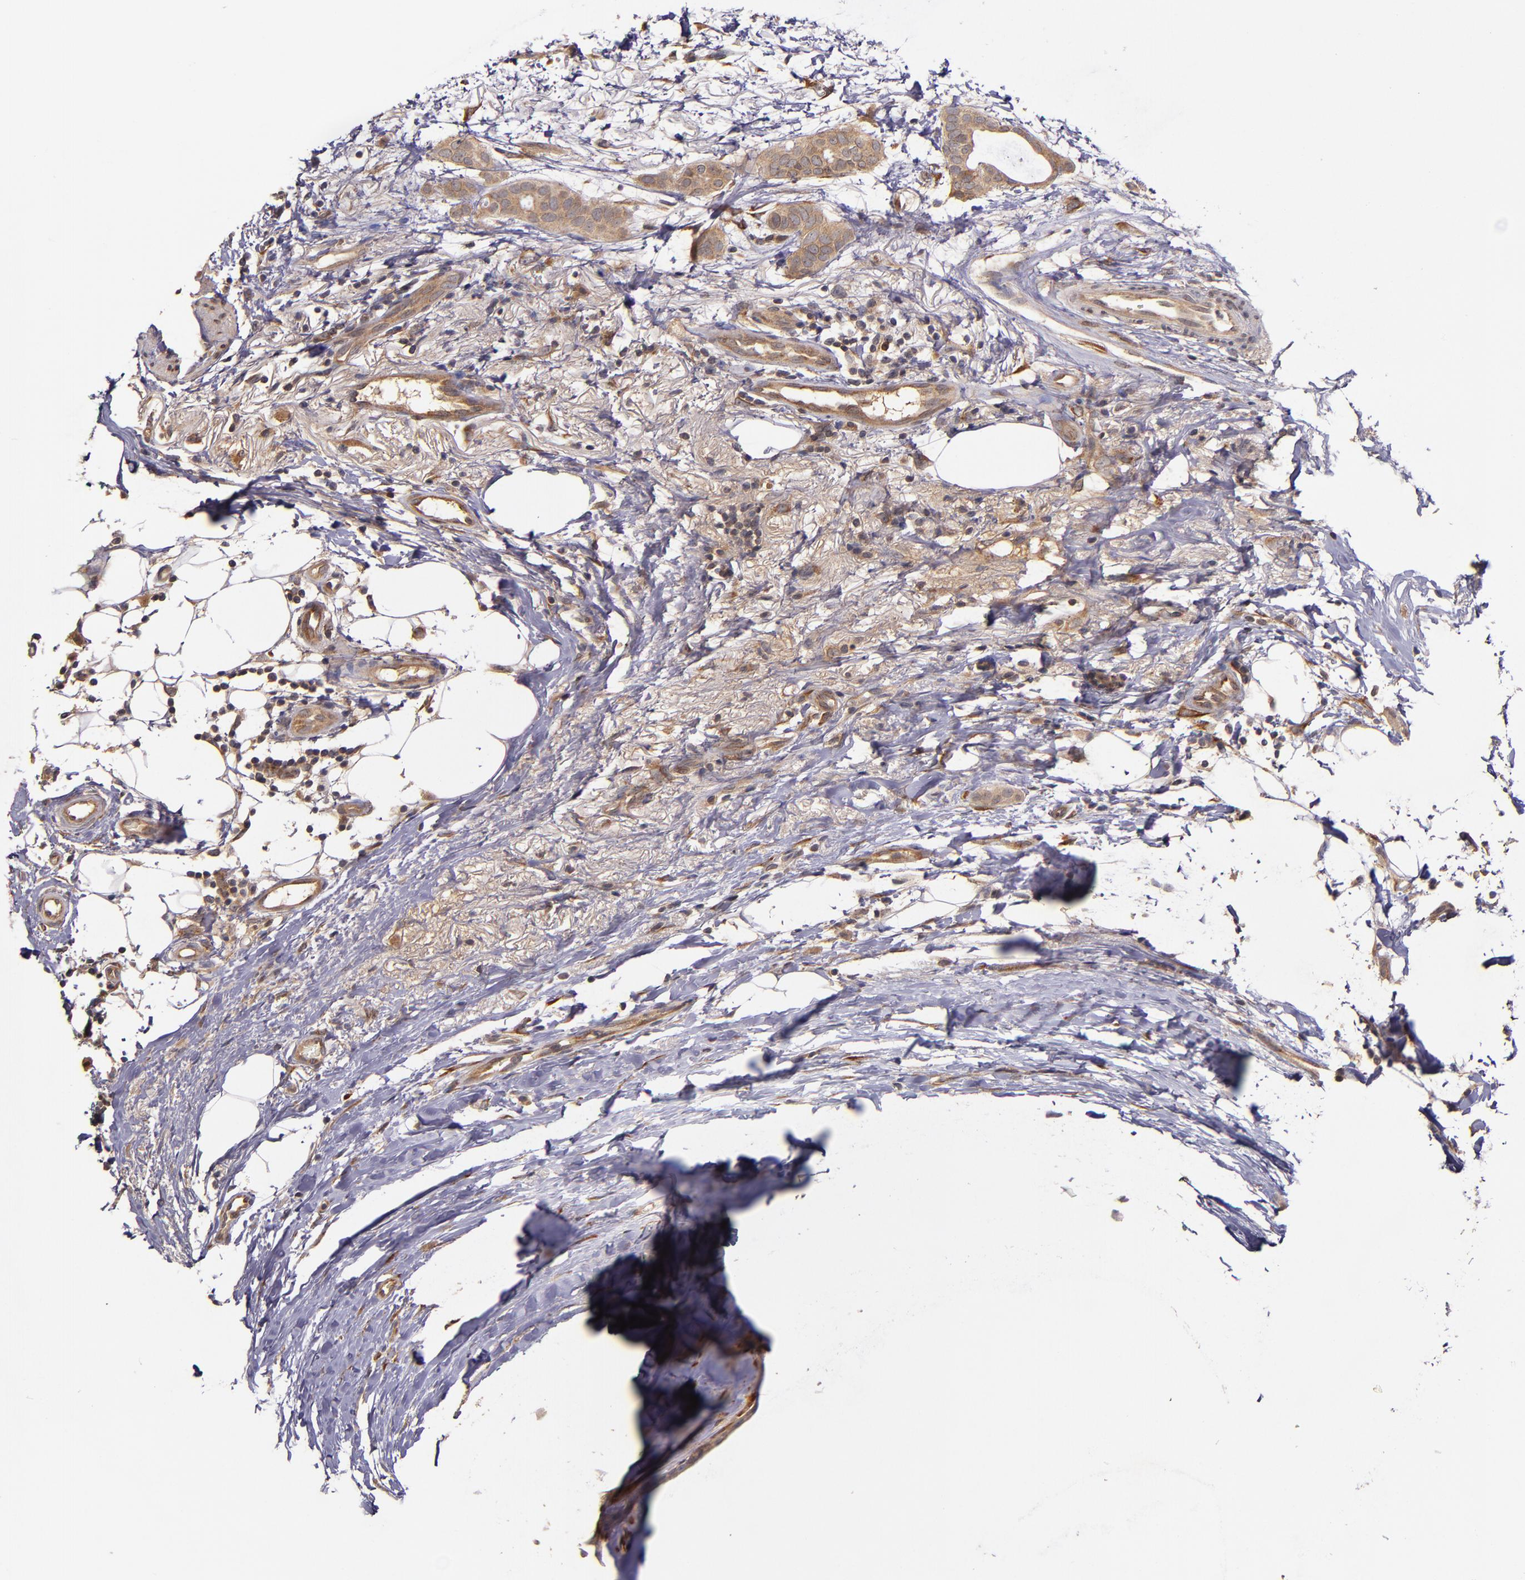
{"staining": {"intensity": "moderate", "quantity": ">75%", "location": "cytoplasmic/membranous"}, "tissue": "breast cancer", "cell_type": "Tumor cells", "image_type": "cancer", "snomed": [{"axis": "morphology", "description": "Duct carcinoma"}, {"axis": "topography", "description": "Breast"}], "caption": "Tumor cells demonstrate medium levels of moderate cytoplasmic/membranous expression in about >75% of cells in human breast invasive ductal carcinoma.", "gene": "PRAF2", "patient": {"sex": "female", "age": 54}}